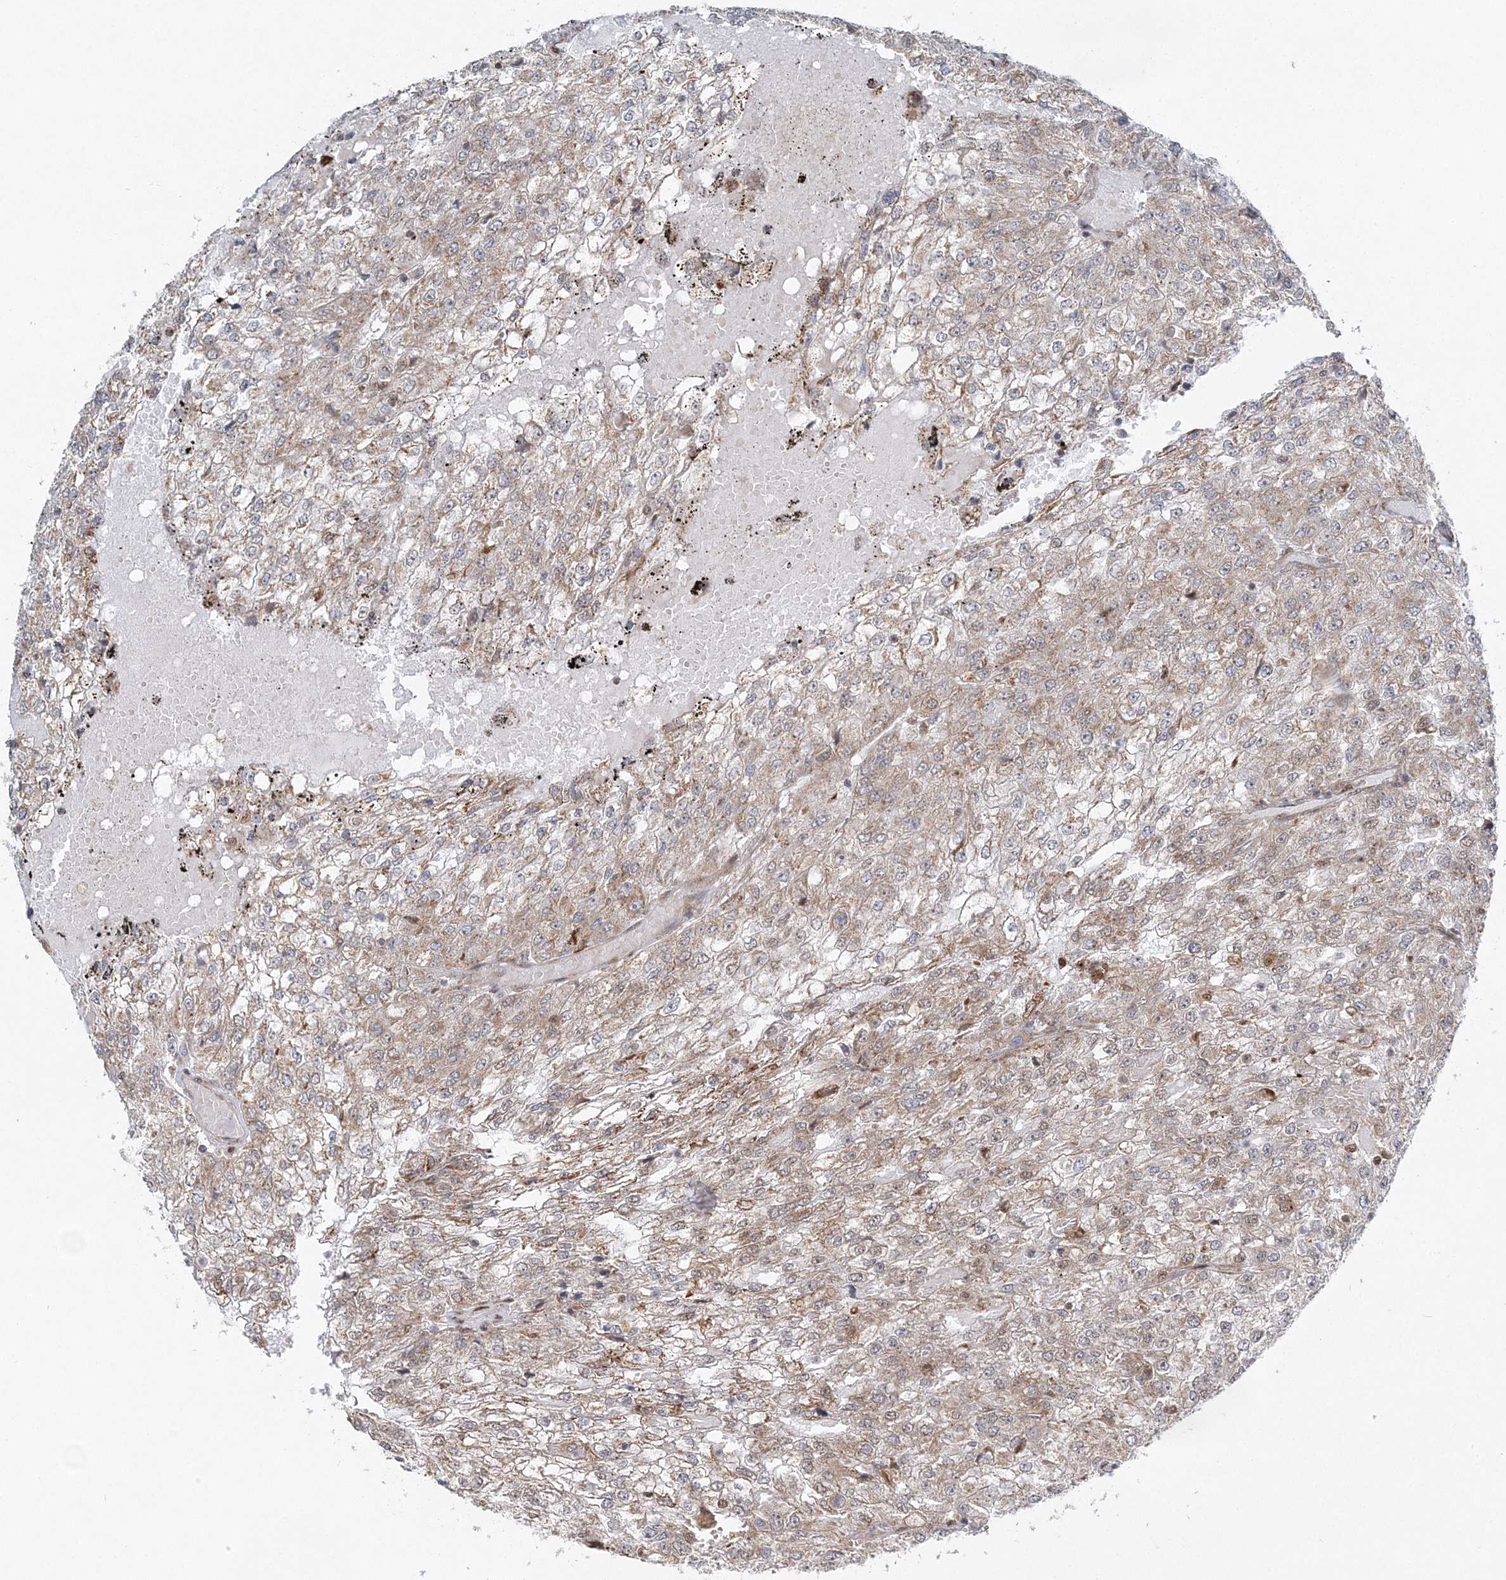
{"staining": {"intensity": "weak", "quantity": "25%-75%", "location": "cytoplasmic/membranous,nuclear"}, "tissue": "renal cancer", "cell_type": "Tumor cells", "image_type": "cancer", "snomed": [{"axis": "morphology", "description": "Adenocarcinoma, NOS"}, {"axis": "topography", "description": "Kidney"}], "caption": "The image reveals a brown stain indicating the presence of a protein in the cytoplasmic/membranous and nuclear of tumor cells in adenocarcinoma (renal).", "gene": "RAB11FIP2", "patient": {"sex": "female", "age": 54}}